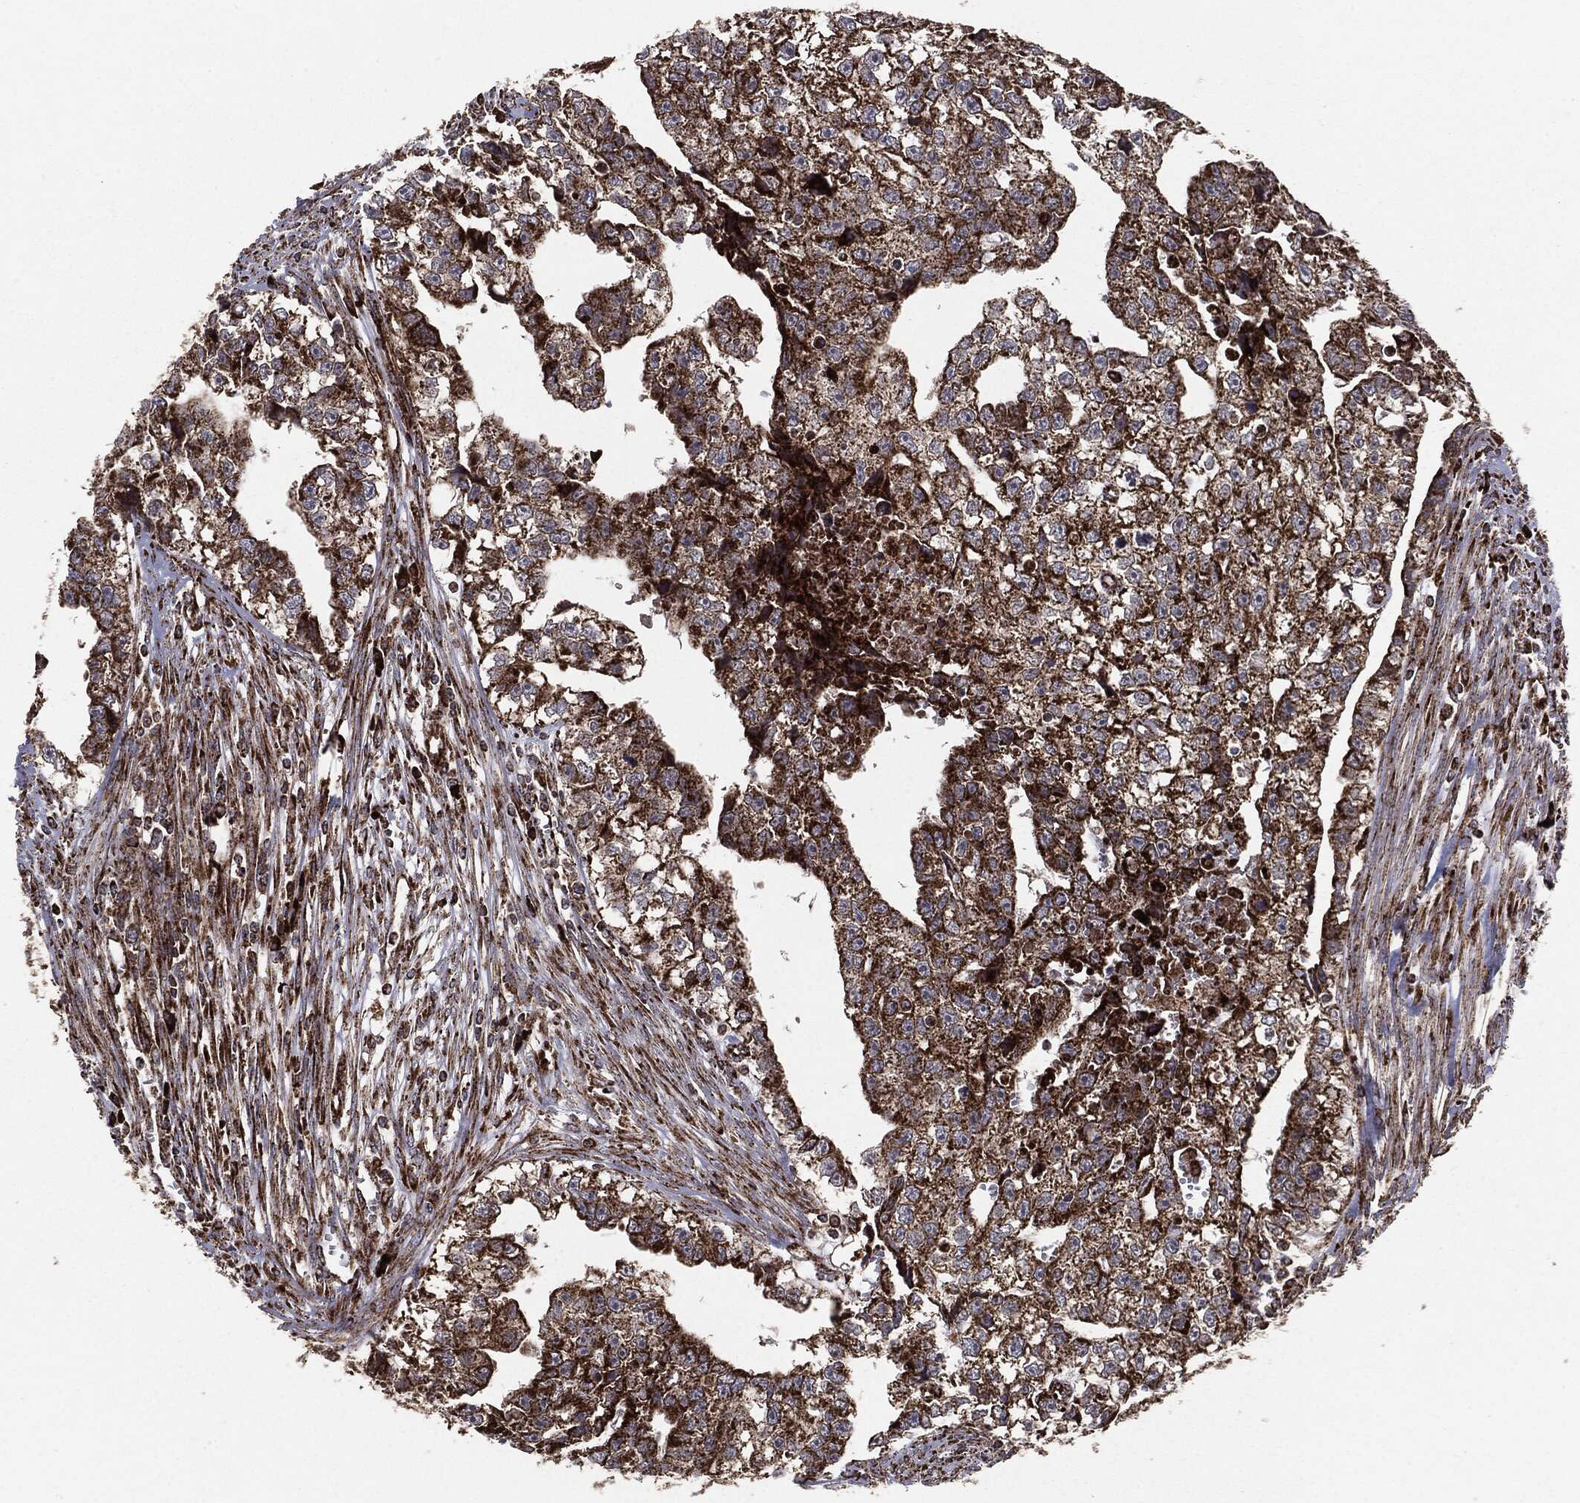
{"staining": {"intensity": "strong", "quantity": ">75%", "location": "cytoplasmic/membranous"}, "tissue": "testis cancer", "cell_type": "Tumor cells", "image_type": "cancer", "snomed": [{"axis": "morphology", "description": "Carcinoma, Embryonal, NOS"}, {"axis": "morphology", "description": "Teratoma, malignant, NOS"}, {"axis": "topography", "description": "Testis"}], "caption": "Embryonal carcinoma (testis) stained for a protein shows strong cytoplasmic/membranous positivity in tumor cells. The staining was performed using DAB (3,3'-diaminobenzidine) to visualize the protein expression in brown, while the nuclei were stained in blue with hematoxylin (Magnification: 20x).", "gene": "MAP2K1", "patient": {"sex": "male", "age": 44}}